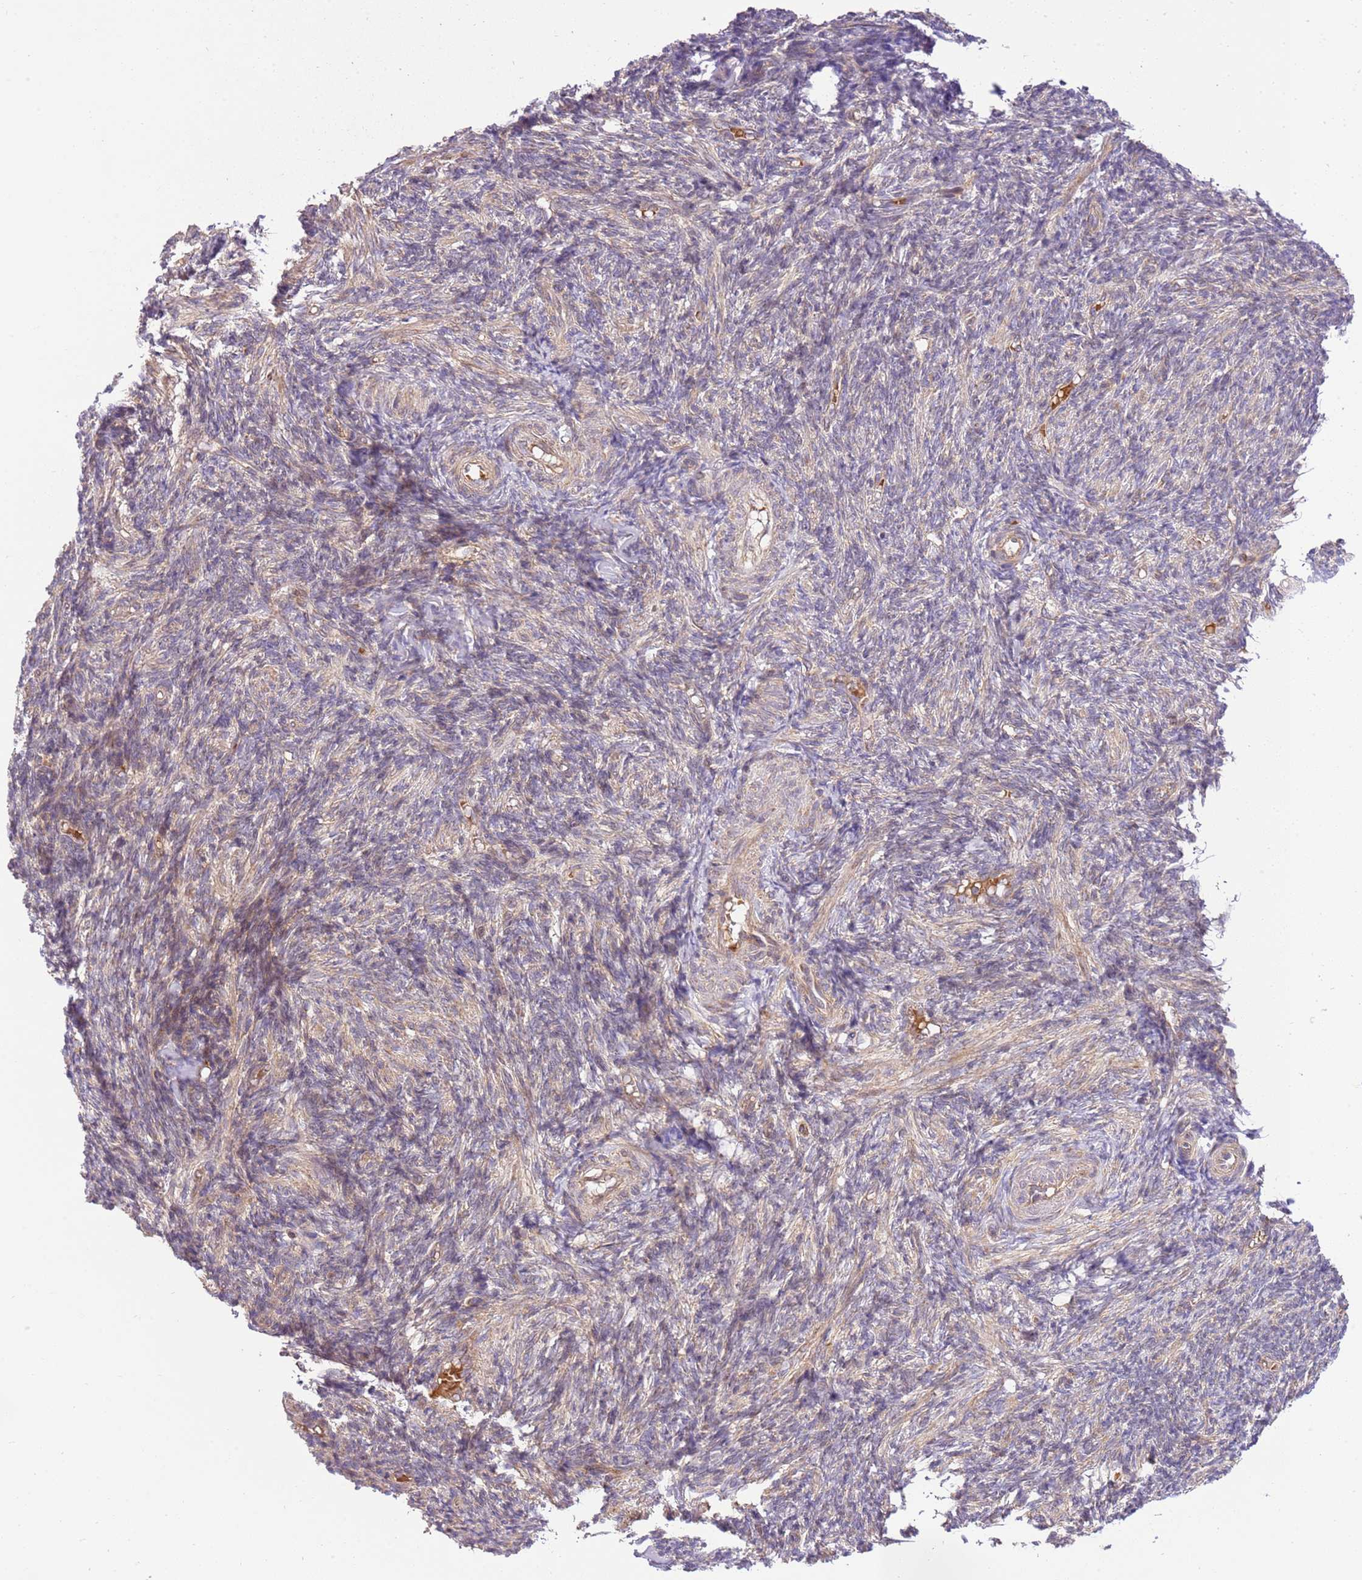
{"staining": {"intensity": "moderate", "quantity": ">75%", "location": "cytoplasmic/membranous"}, "tissue": "ovary", "cell_type": "Follicle cells", "image_type": "normal", "snomed": [{"axis": "morphology", "description": "Normal tissue, NOS"}, {"axis": "topography", "description": "Ovary"}], "caption": "Follicle cells demonstrate medium levels of moderate cytoplasmic/membranous staining in about >75% of cells in unremarkable ovary. (Stains: DAB (3,3'-diaminobenzidine) in brown, nuclei in blue, Microscopy: brightfield microscopy at high magnification).", "gene": "SPATA2L", "patient": {"sex": "female", "age": 27}}